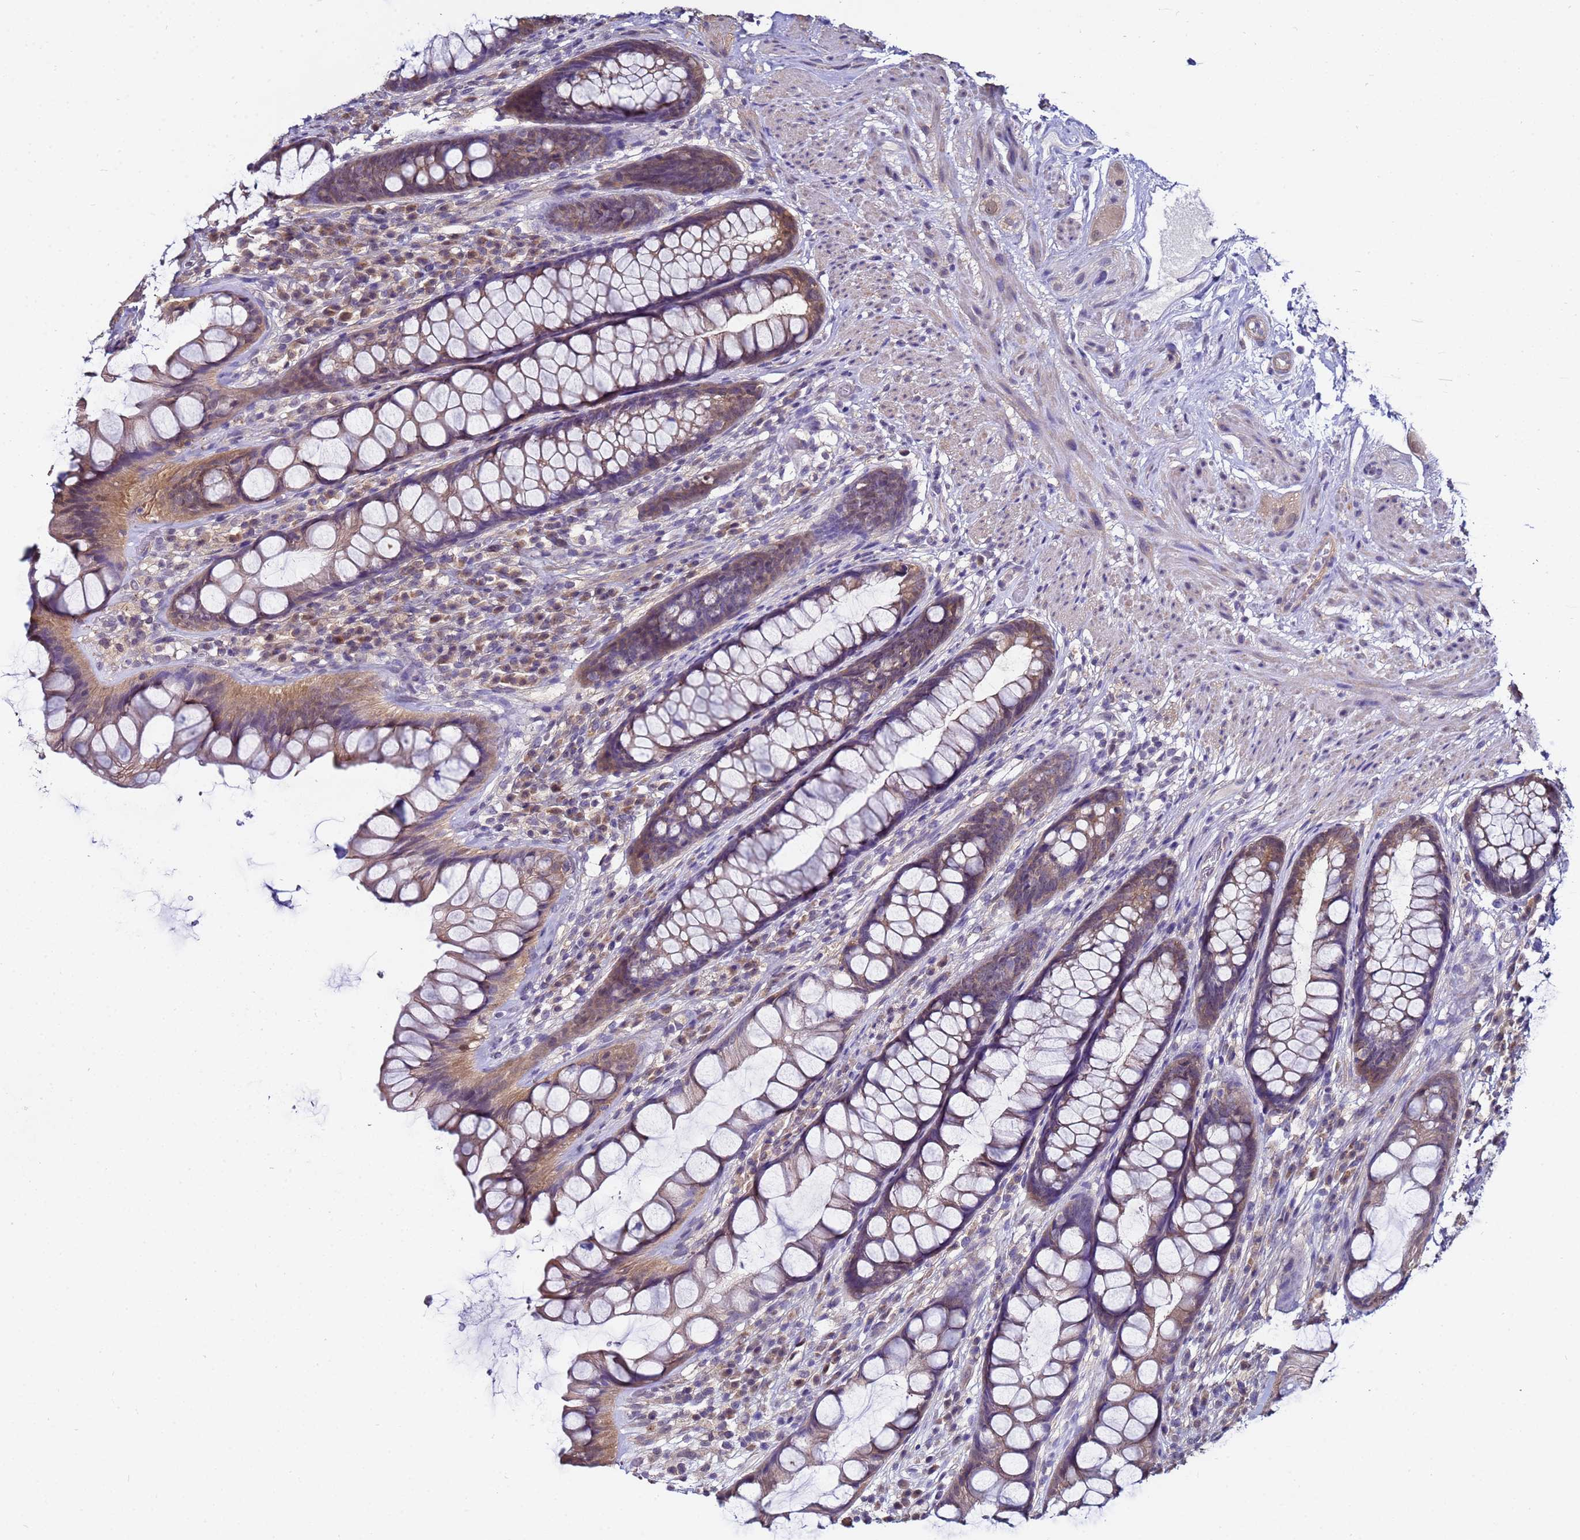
{"staining": {"intensity": "moderate", "quantity": ">75%", "location": "cytoplasmic/membranous"}, "tissue": "rectum", "cell_type": "Glandular cells", "image_type": "normal", "snomed": [{"axis": "morphology", "description": "Normal tissue, NOS"}, {"axis": "topography", "description": "Rectum"}], "caption": "This image reveals immunohistochemistry staining of unremarkable rectum, with medium moderate cytoplasmic/membranous staining in about >75% of glandular cells.", "gene": "NAXE", "patient": {"sex": "male", "age": 74}}